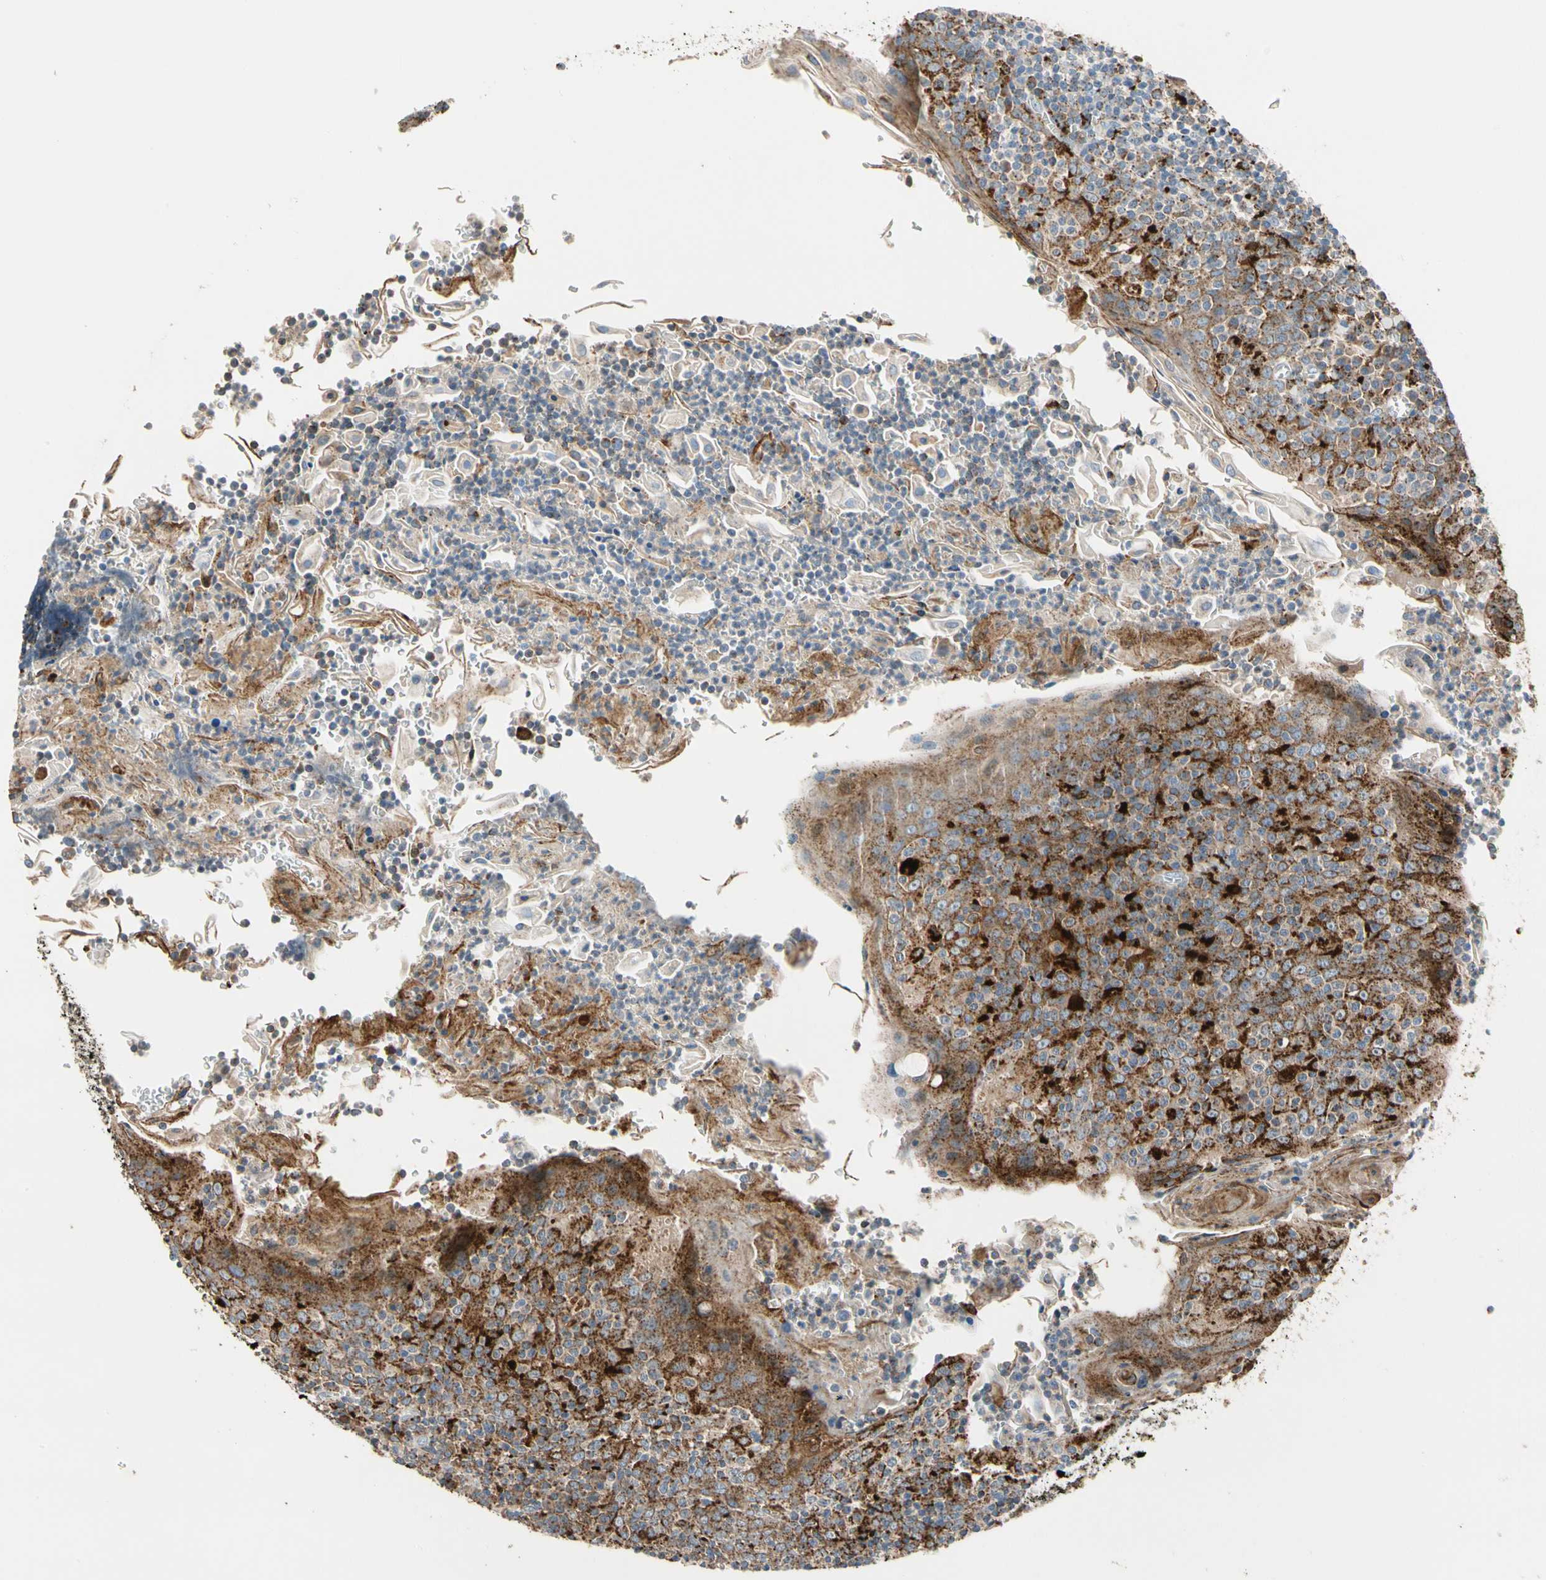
{"staining": {"intensity": "strong", "quantity": "25%-75%", "location": "cytoplasmic/membranous"}, "tissue": "oral mucosa", "cell_type": "Squamous epithelial cells", "image_type": "normal", "snomed": [{"axis": "morphology", "description": "Normal tissue, NOS"}, {"axis": "topography", "description": "Oral tissue"}], "caption": "Human oral mucosa stained with a brown dye demonstrates strong cytoplasmic/membranous positive positivity in about 25%-75% of squamous epithelial cells.", "gene": "GM2A", "patient": {"sex": "male", "age": 20}}